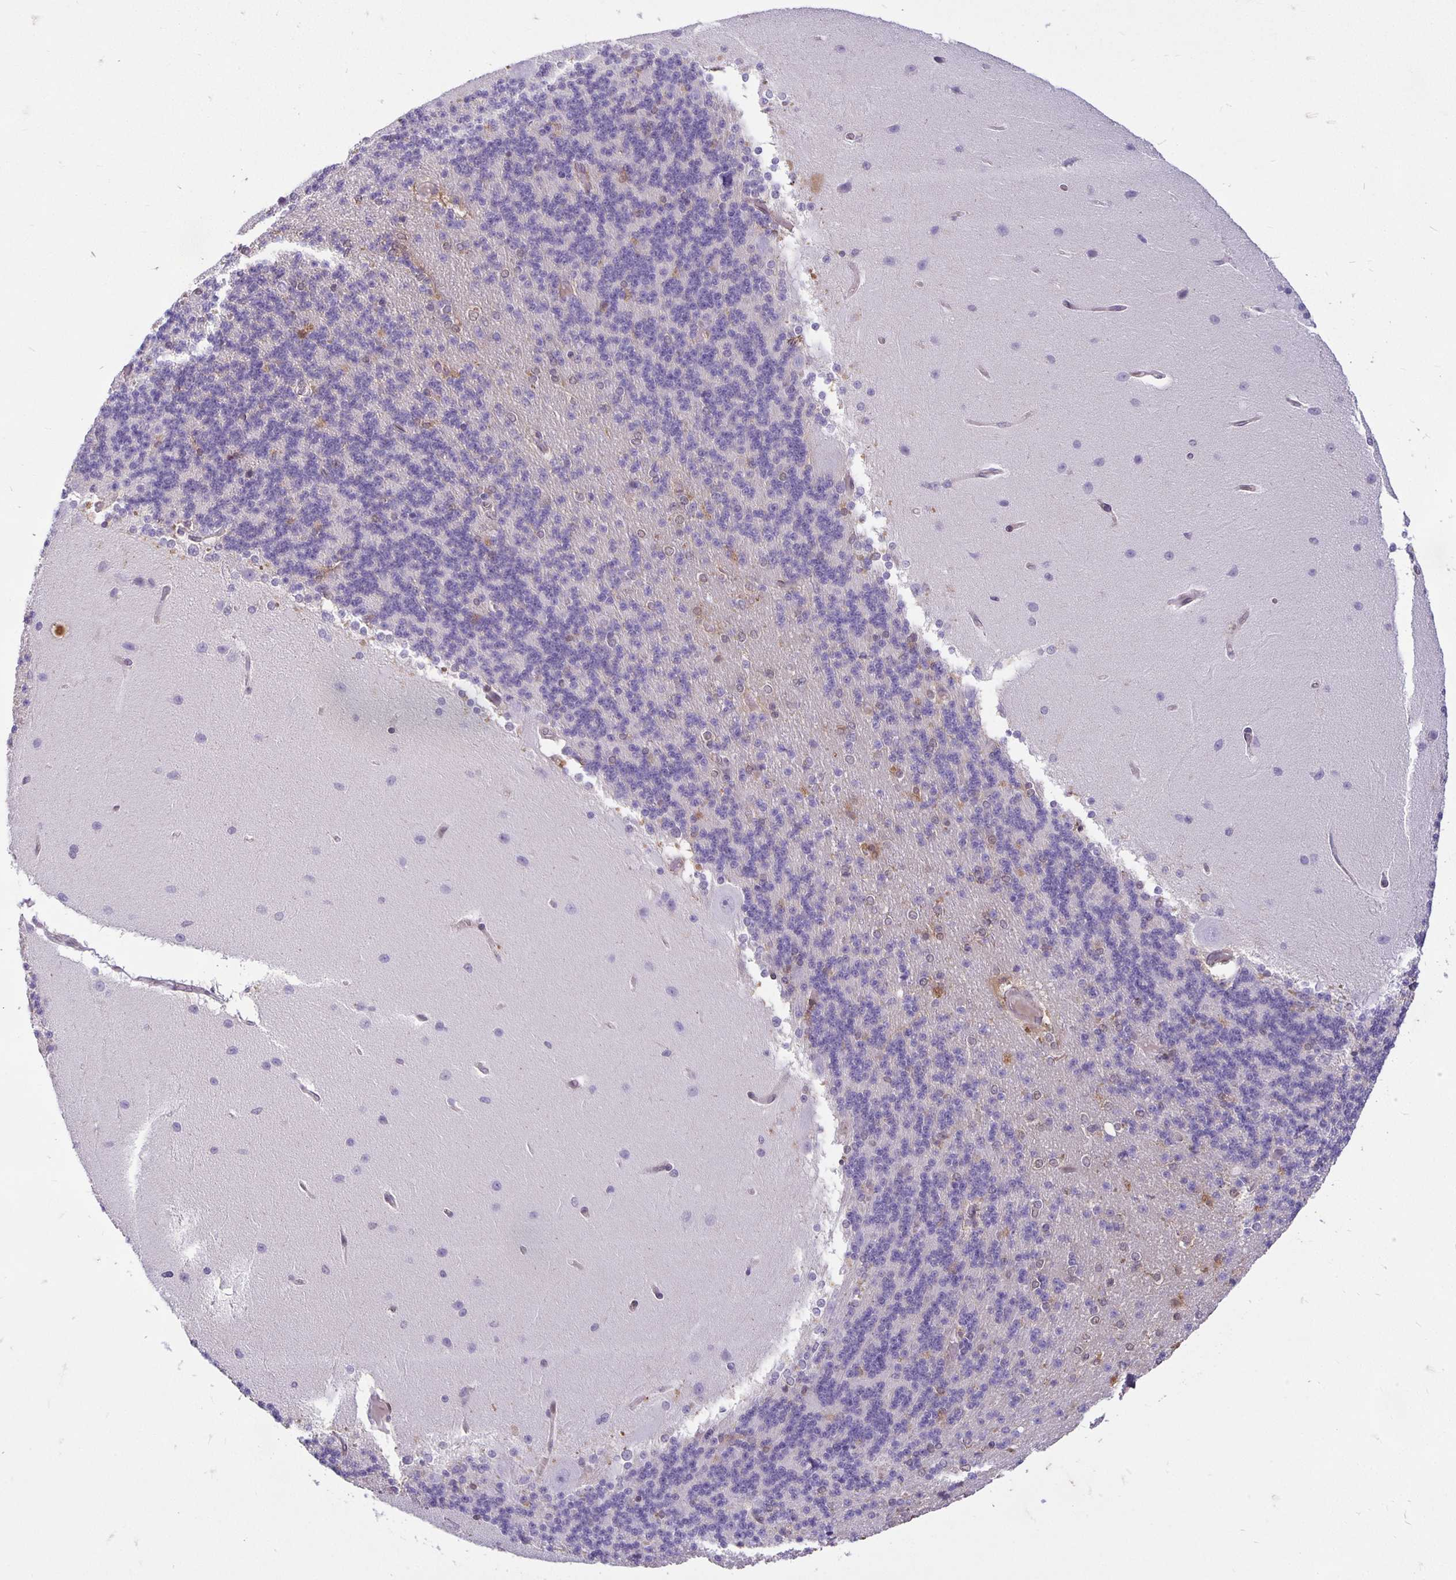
{"staining": {"intensity": "negative", "quantity": "none", "location": "none"}, "tissue": "cerebellum", "cell_type": "Cells in granular layer", "image_type": "normal", "snomed": [{"axis": "morphology", "description": "Normal tissue, NOS"}, {"axis": "topography", "description": "Cerebellum"}], "caption": "There is no significant positivity in cells in granular layer of cerebellum. (DAB immunohistochemistry visualized using brightfield microscopy, high magnification).", "gene": "TAX1BP3", "patient": {"sex": "female", "age": 54}}